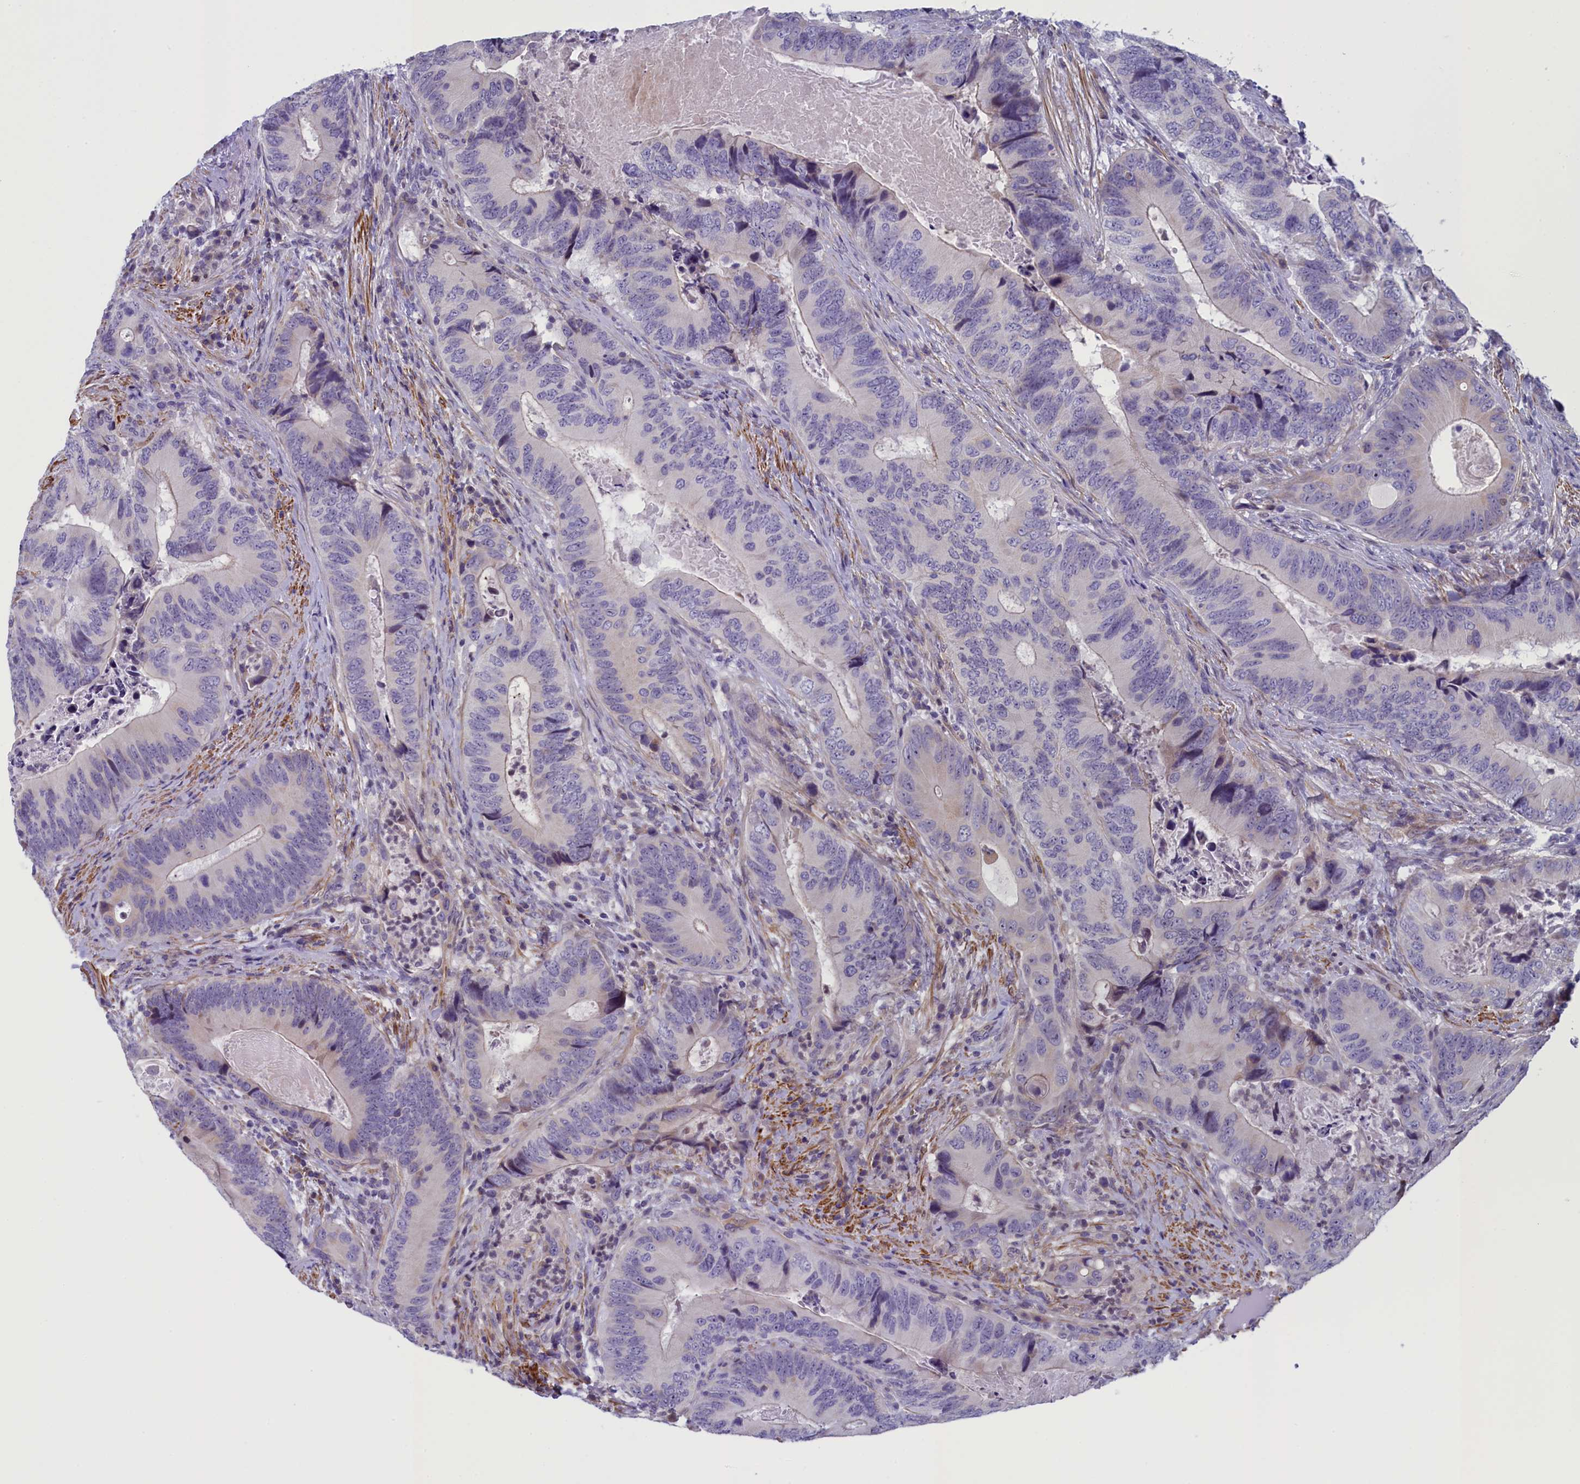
{"staining": {"intensity": "negative", "quantity": "none", "location": "none"}, "tissue": "colorectal cancer", "cell_type": "Tumor cells", "image_type": "cancer", "snomed": [{"axis": "morphology", "description": "Adenocarcinoma, NOS"}, {"axis": "topography", "description": "Colon"}], "caption": "Colorectal cancer stained for a protein using IHC shows no positivity tumor cells.", "gene": "IGSF6", "patient": {"sex": "male", "age": 84}}